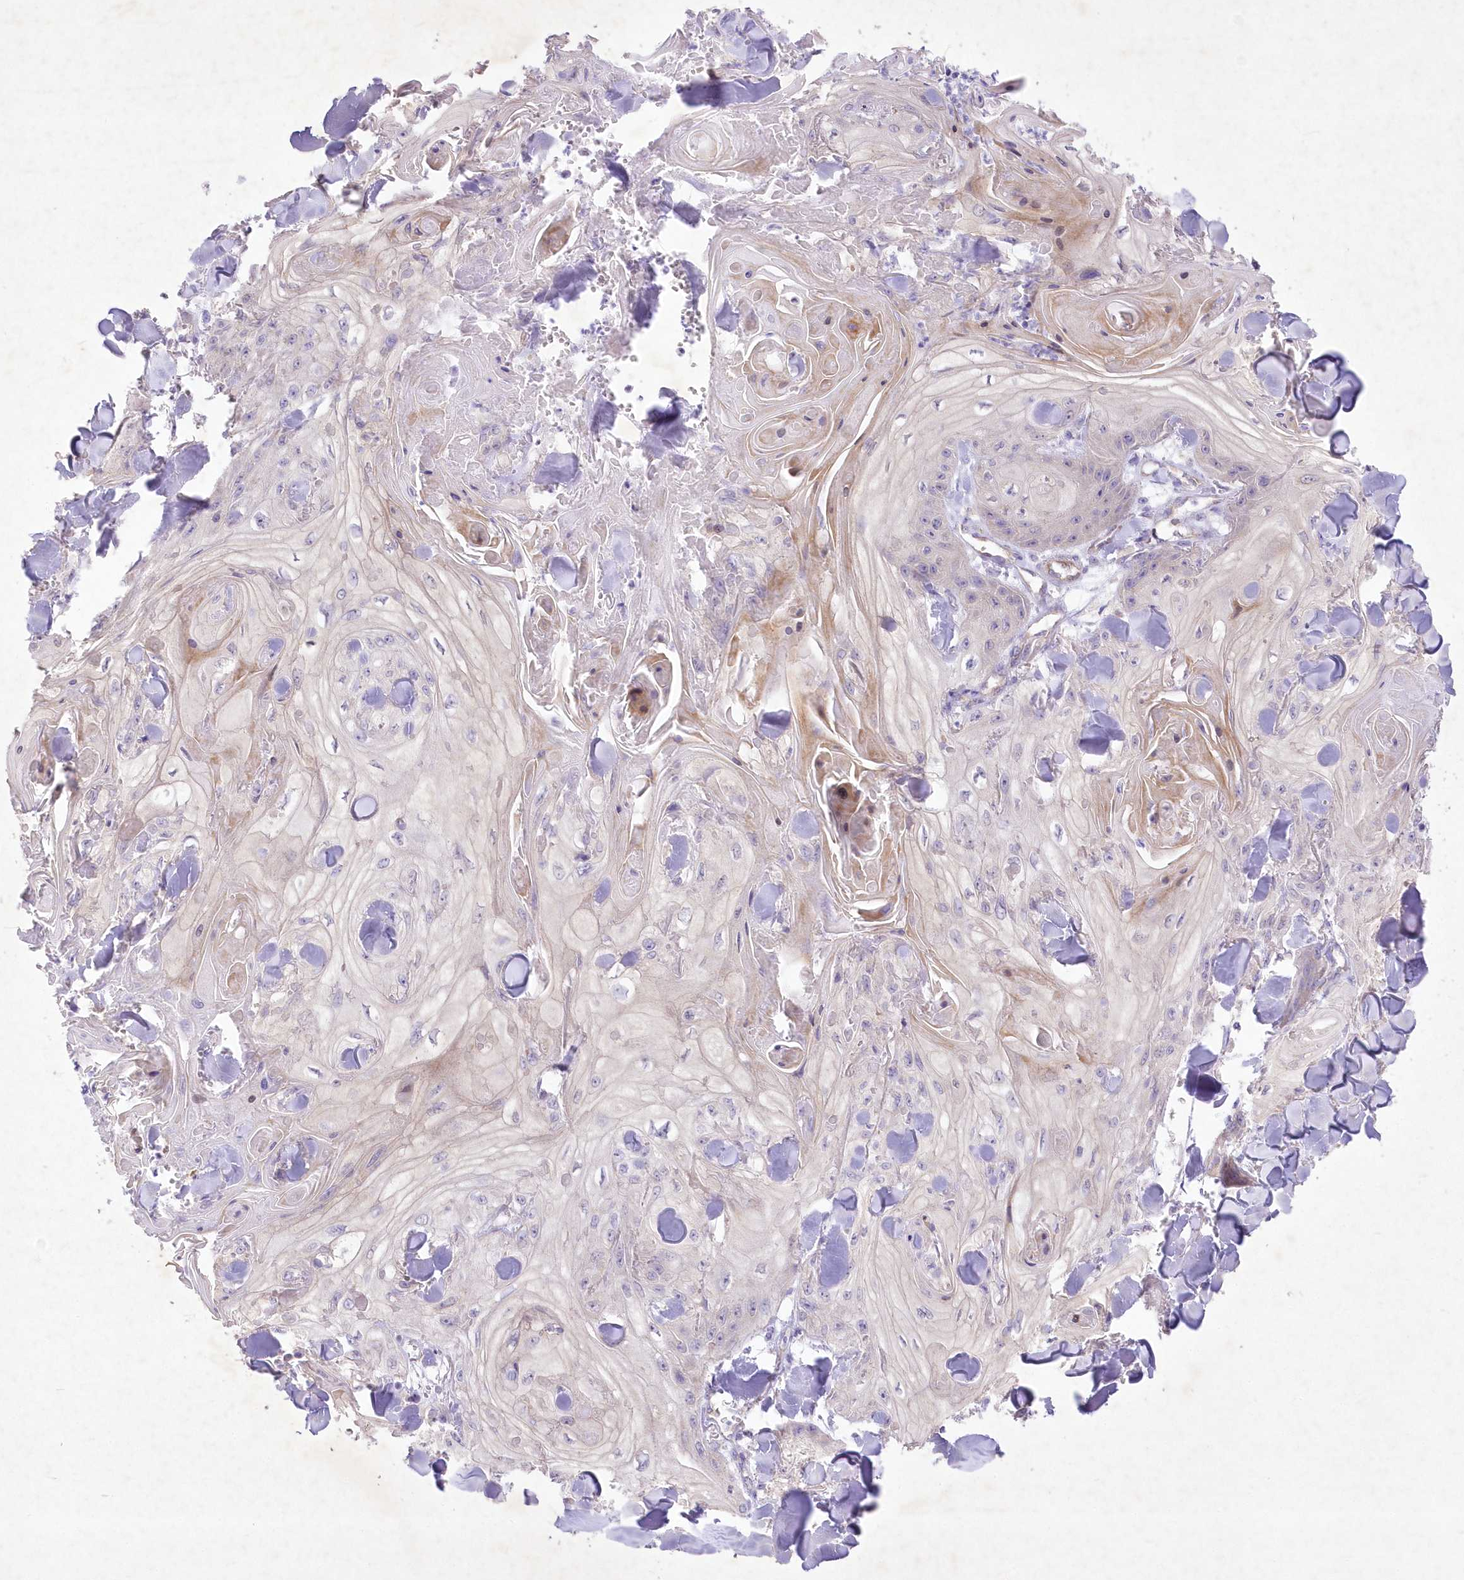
{"staining": {"intensity": "negative", "quantity": "none", "location": "none"}, "tissue": "skin cancer", "cell_type": "Tumor cells", "image_type": "cancer", "snomed": [{"axis": "morphology", "description": "Squamous cell carcinoma, NOS"}, {"axis": "topography", "description": "Skin"}], "caption": "High magnification brightfield microscopy of squamous cell carcinoma (skin) stained with DAB (3,3'-diaminobenzidine) (brown) and counterstained with hematoxylin (blue): tumor cells show no significant positivity.", "gene": "ITSN2", "patient": {"sex": "male", "age": 74}}